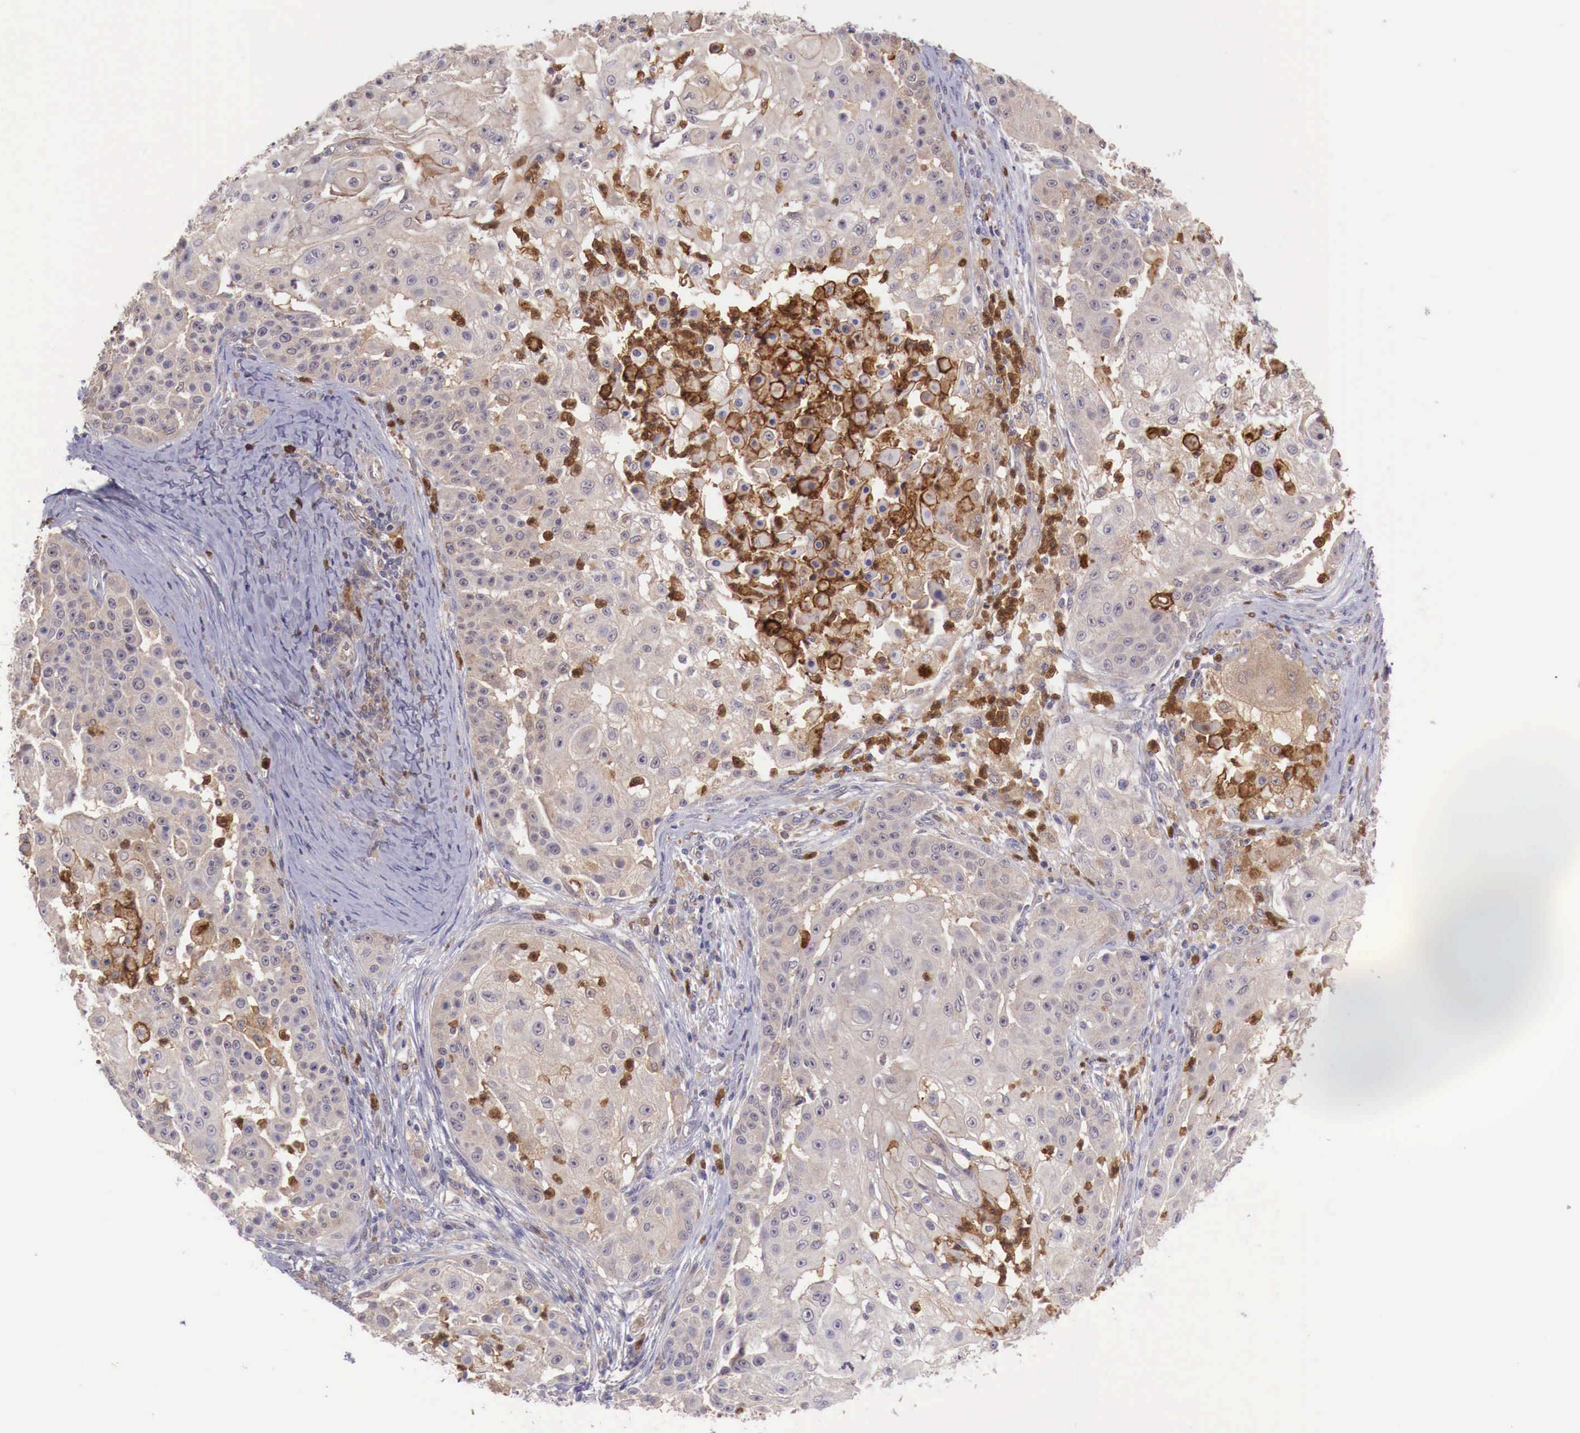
{"staining": {"intensity": "weak", "quantity": ">75%", "location": "cytoplasmic/membranous"}, "tissue": "skin cancer", "cell_type": "Tumor cells", "image_type": "cancer", "snomed": [{"axis": "morphology", "description": "Squamous cell carcinoma, NOS"}, {"axis": "topography", "description": "Skin"}], "caption": "This is an image of immunohistochemistry staining of squamous cell carcinoma (skin), which shows weak positivity in the cytoplasmic/membranous of tumor cells.", "gene": "GAB2", "patient": {"sex": "female", "age": 57}}